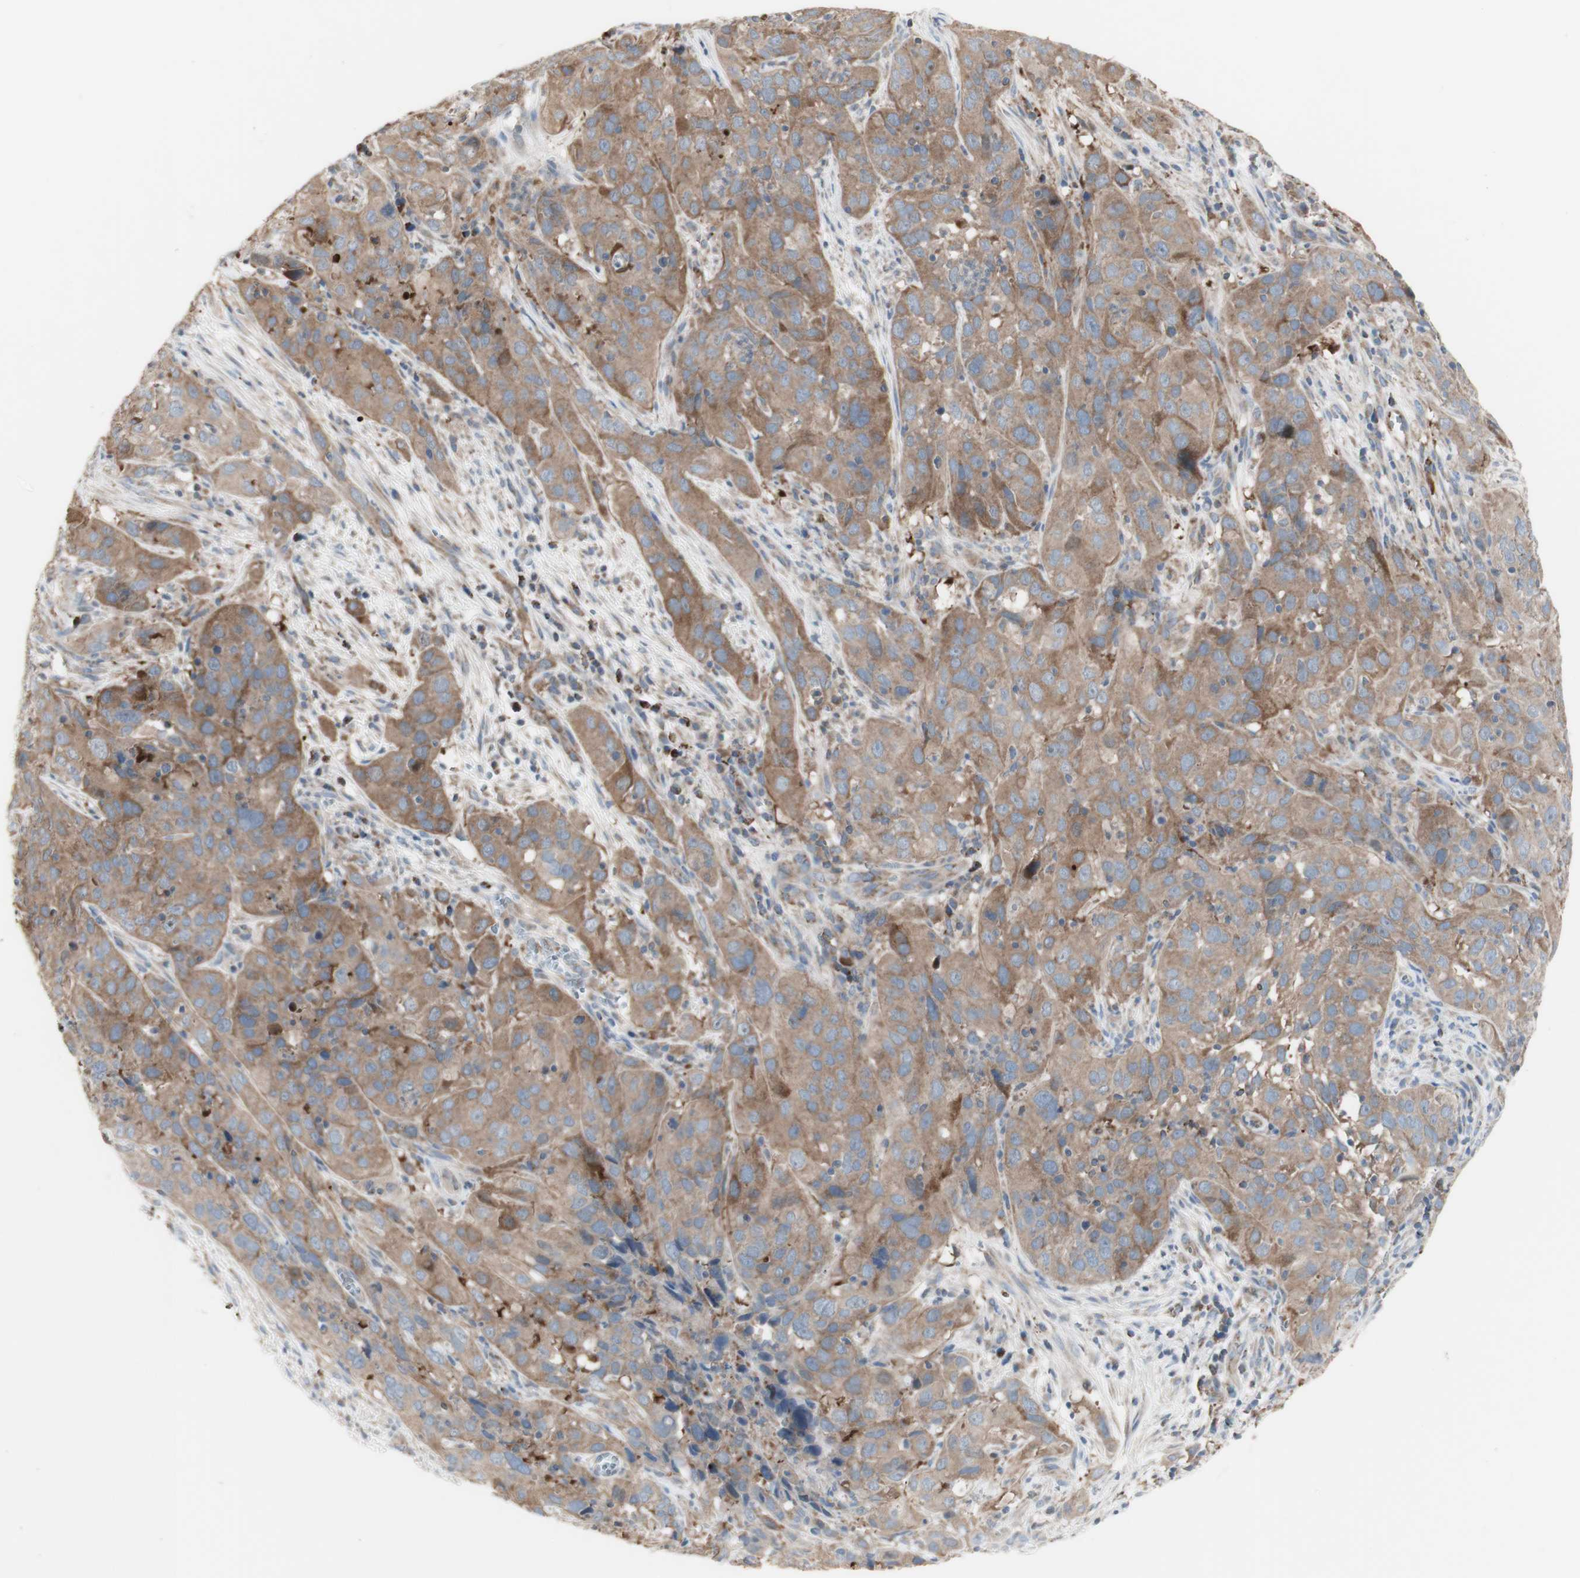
{"staining": {"intensity": "moderate", "quantity": ">75%", "location": "cytoplasmic/membranous"}, "tissue": "cervical cancer", "cell_type": "Tumor cells", "image_type": "cancer", "snomed": [{"axis": "morphology", "description": "Squamous cell carcinoma, NOS"}, {"axis": "topography", "description": "Cervix"}], "caption": "A brown stain highlights moderate cytoplasmic/membranous staining of a protein in human cervical squamous cell carcinoma tumor cells.", "gene": "C3orf52", "patient": {"sex": "female", "age": 32}}